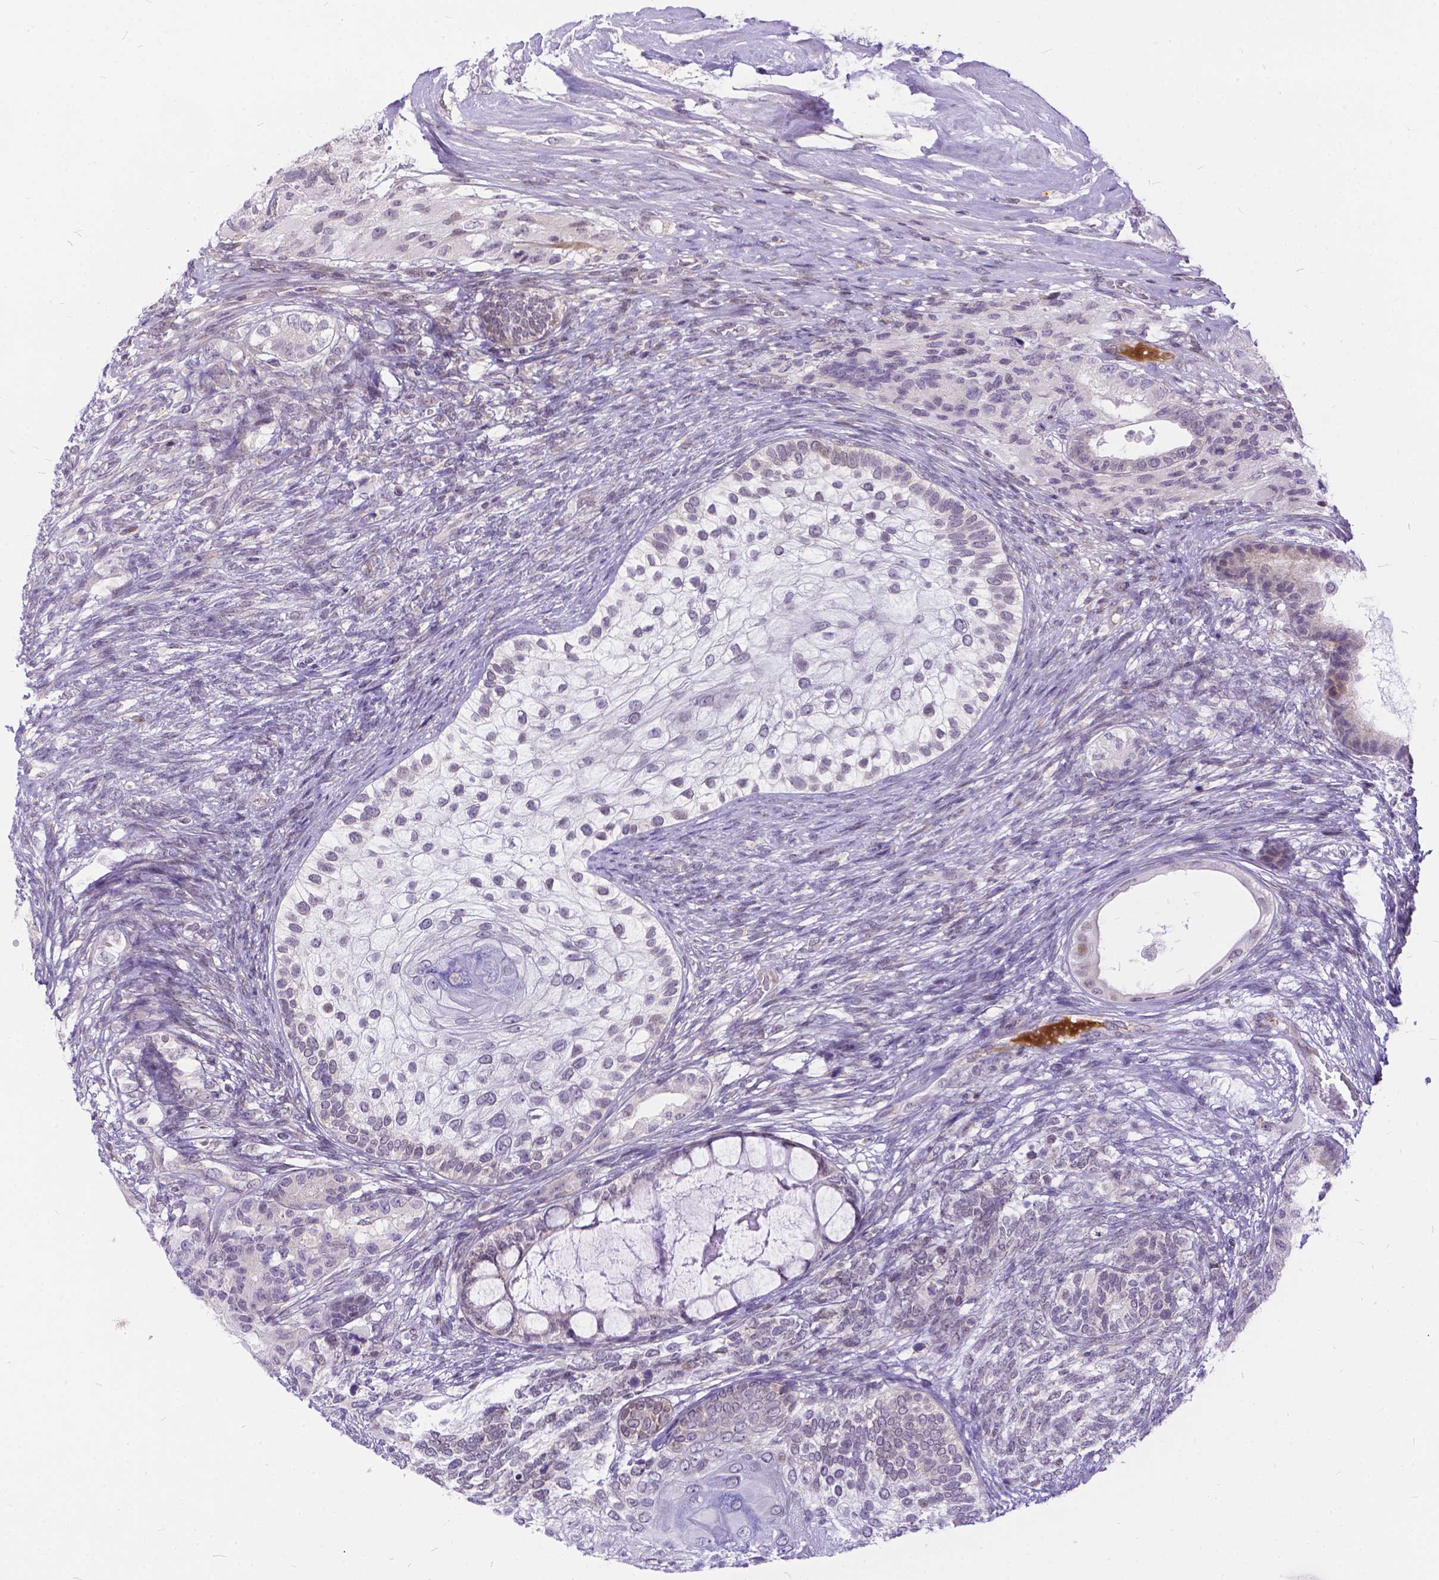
{"staining": {"intensity": "weak", "quantity": "<25%", "location": "cytoplasmic/membranous,nuclear"}, "tissue": "testis cancer", "cell_type": "Tumor cells", "image_type": "cancer", "snomed": [{"axis": "morphology", "description": "Seminoma, NOS"}, {"axis": "morphology", "description": "Carcinoma, Embryonal, NOS"}, {"axis": "topography", "description": "Testis"}], "caption": "IHC micrograph of neoplastic tissue: human testis cancer (embryonal carcinoma) stained with DAB (3,3'-diaminobenzidine) demonstrates no significant protein positivity in tumor cells.", "gene": "FAM124B", "patient": {"sex": "male", "age": 41}}